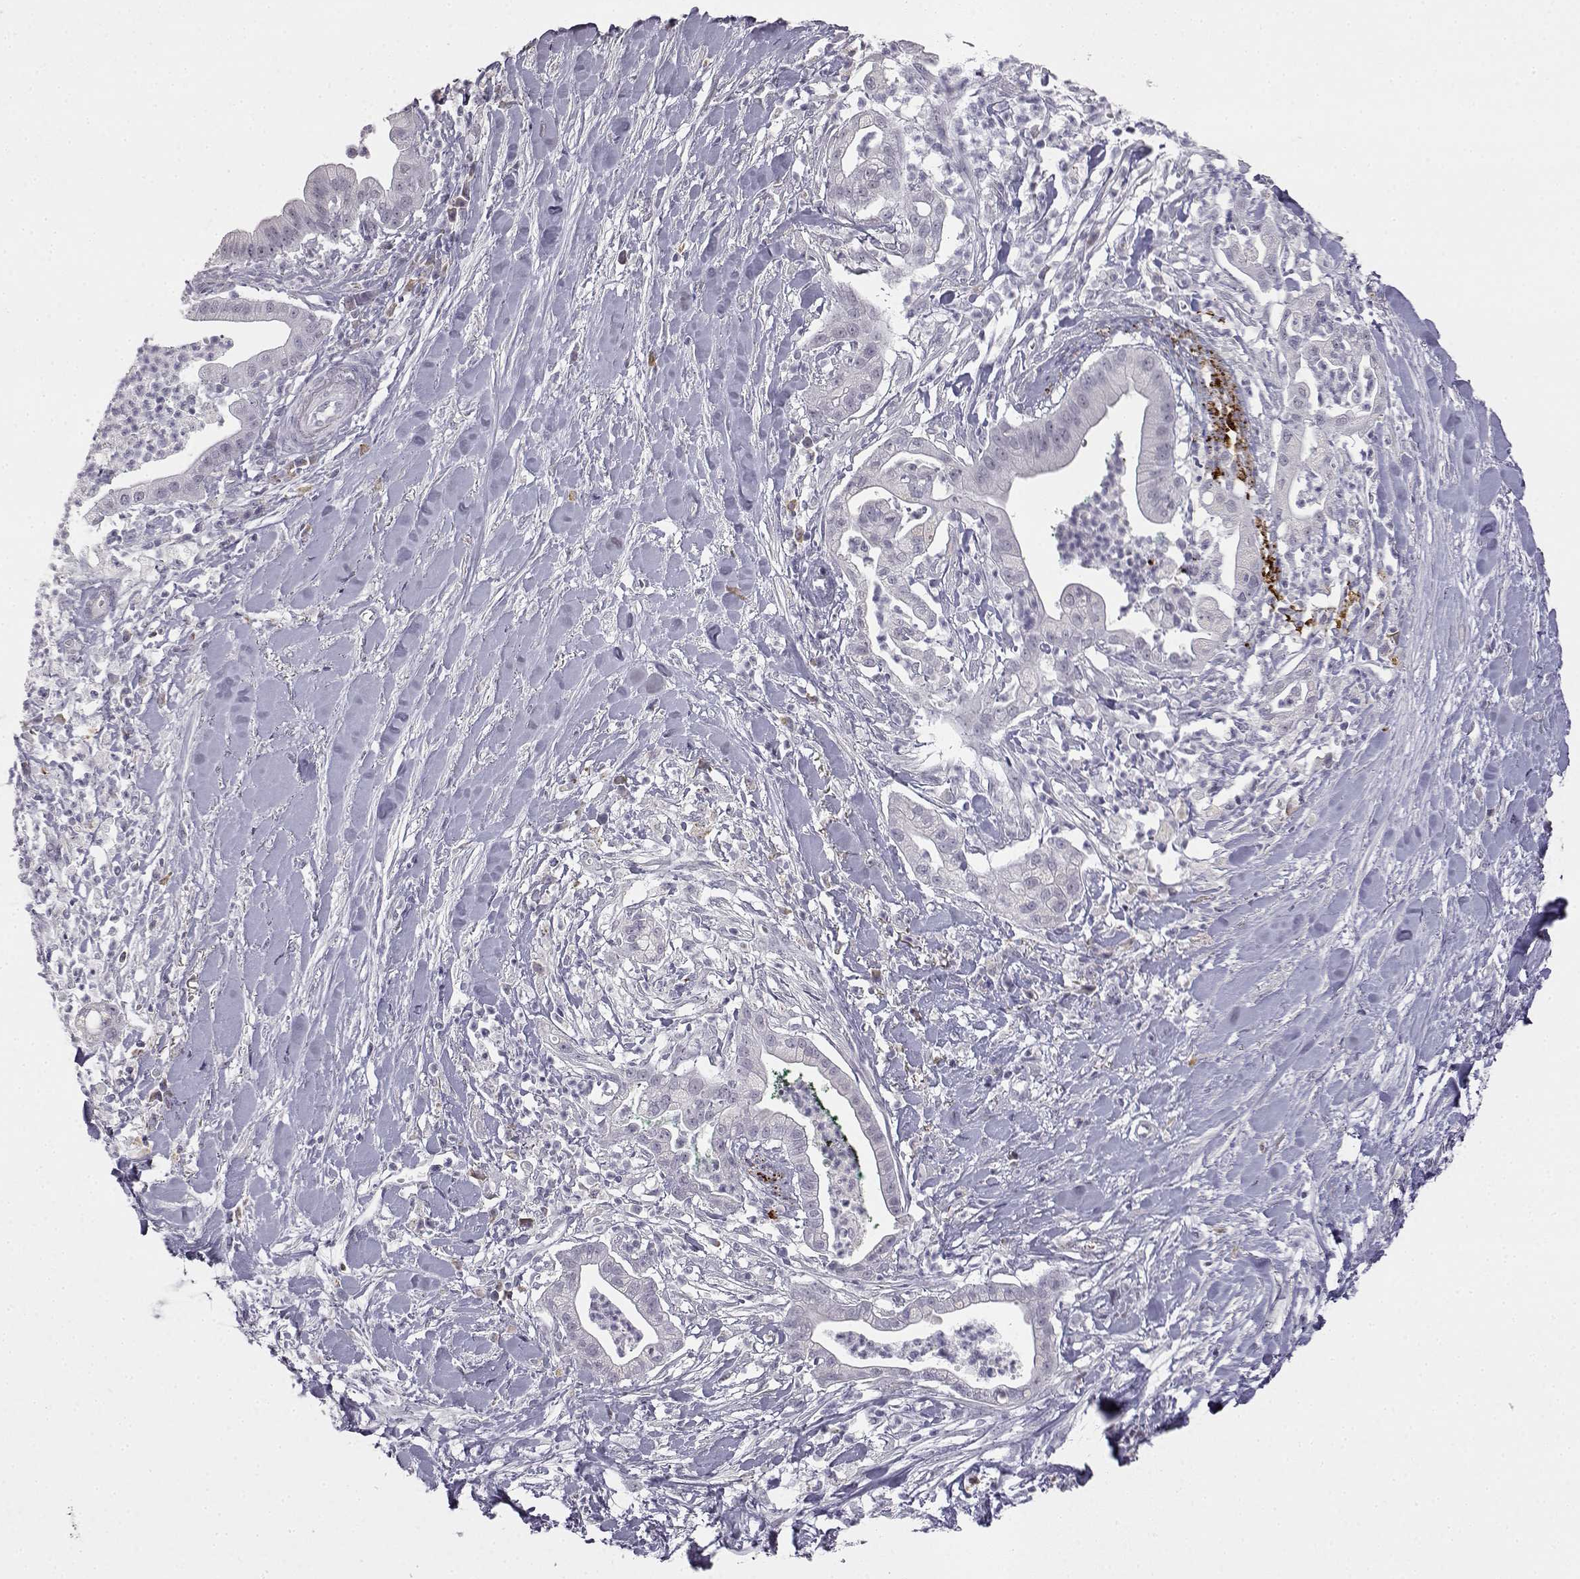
{"staining": {"intensity": "negative", "quantity": "none", "location": "none"}, "tissue": "pancreatic cancer", "cell_type": "Tumor cells", "image_type": "cancer", "snomed": [{"axis": "morphology", "description": "Normal tissue, NOS"}, {"axis": "morphology", "description": "Adenocarcinoma, NOS"}, {"axis": "topography", "description": "Lymph node"}, {"axis": "topography", "description": "Pancreas"}], "caption": "IHC micrograph of neoplastic tissue: human pancreatic cancer stained with DAB (3,3'-diaminobenzidine) displays no significant protein staining in tumor cells.", "gene": "VGF", "patient": {"sex": "female", "age": 58}}